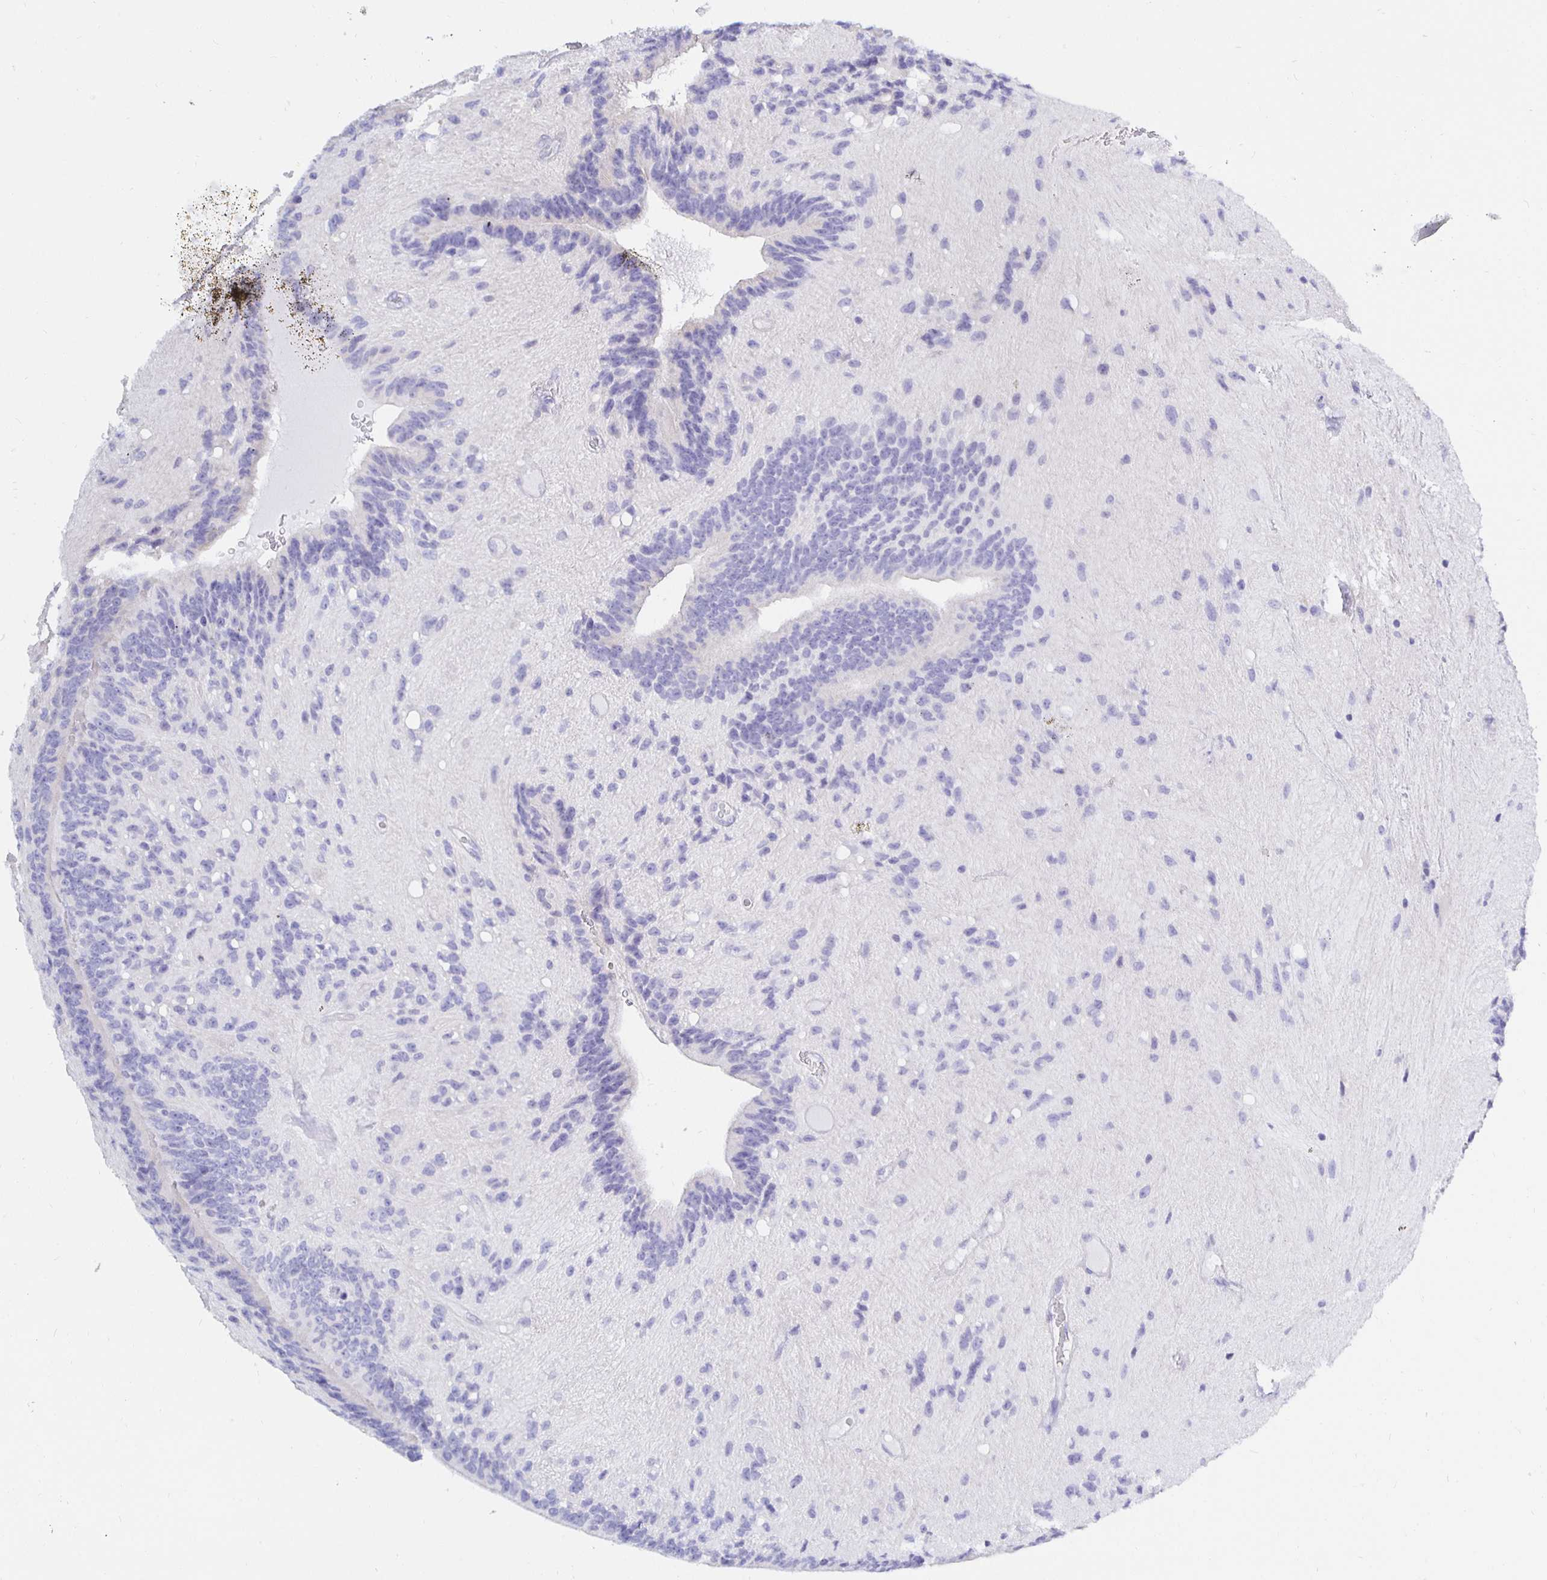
{"staining": {"intensity": "negative", "quantity": "none", "location": "none"}, "tissue": "glioma", "cell_type": "Tumor cells", "image_type": "cancer", "snomed": [{"axis": "morphology", "description": "Glioma, malignant, Low grade"}, {"axis": "topography", "description": "Brain"}], "caption": "This is an immunohistochemistry (IHC) photomicrograph of human malignant glioma (low-grade). There is no expression in tumor cells.", "gene": "UMOD", "patient": {"sex": "male", "age": 31}}